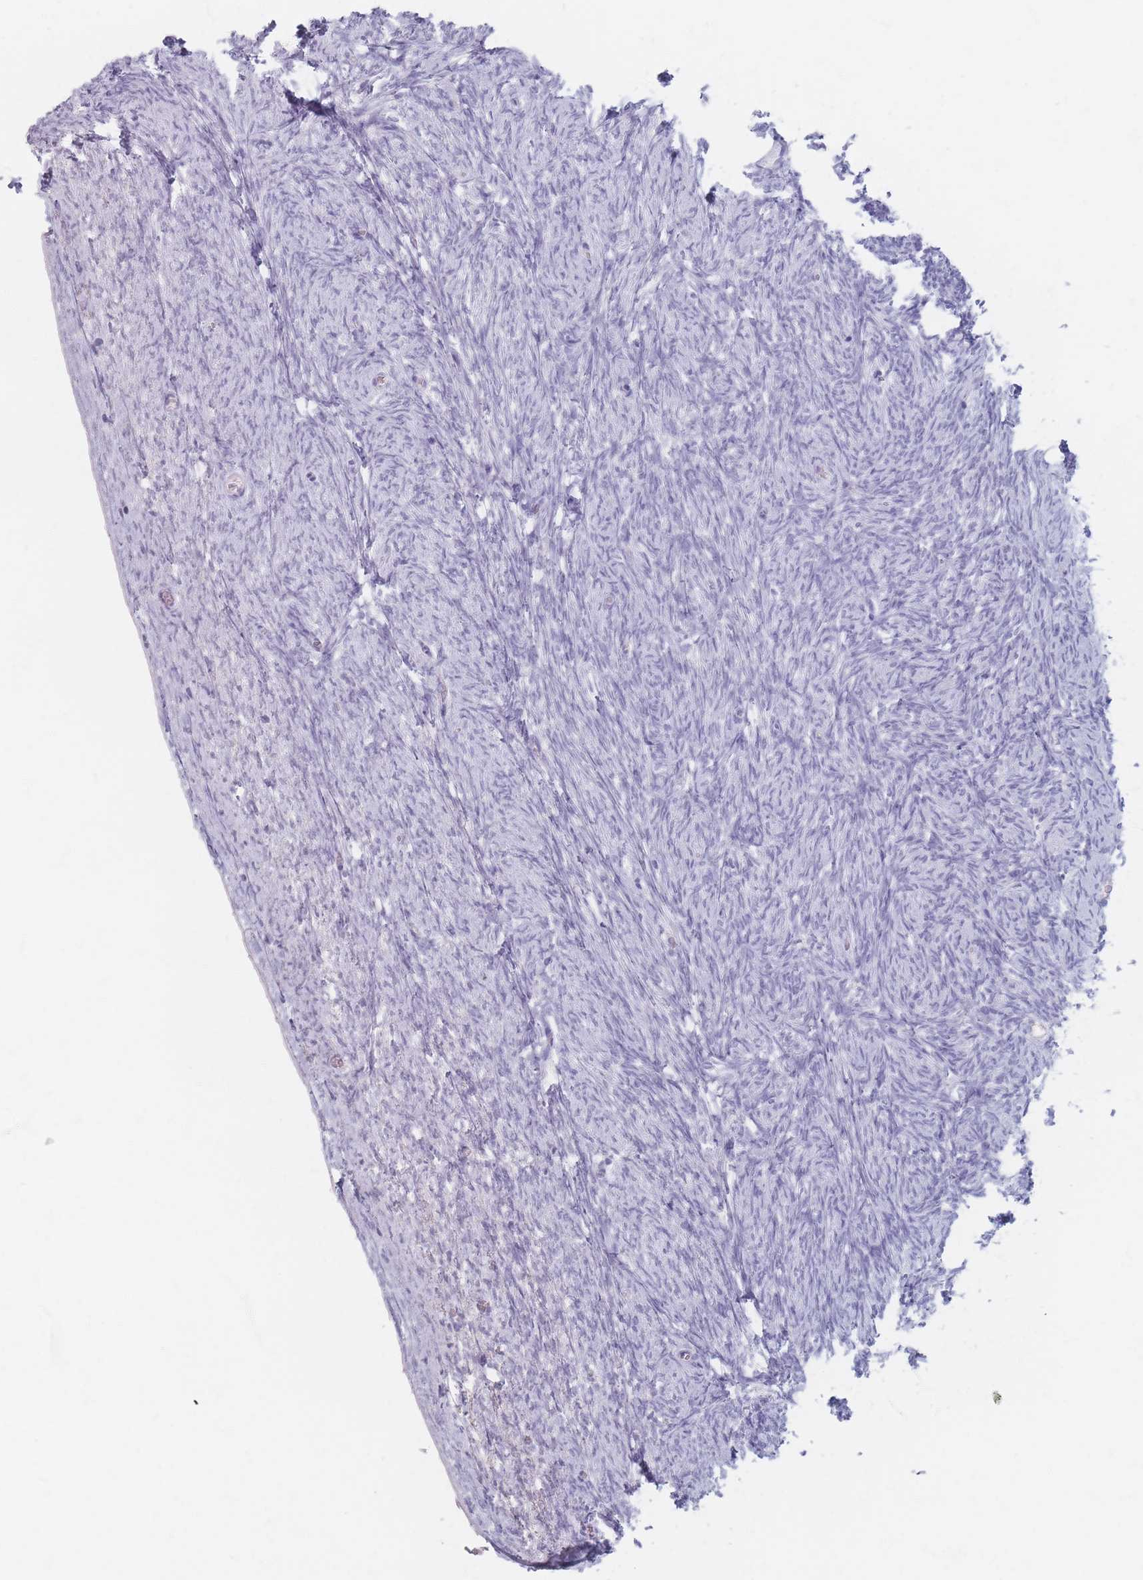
{"staining": {"intensity": "negative", "quantity": "none", "location": "none"}, "tissue": "ovary", "cell_type": "Ovarian stroma cells", "image_type": "normal", "snomed": [{"axis": "morphology", "description": "Normal tissue, NOS"}, {"axis": "topography", "description": "Ovary"}], "caption": "DAB immunohistochemical staining of unremarkable ovary reveals no significant expression in ovarian stroma cells.", "gene": "PIGM", "patient": {"sex": "female", "age": 44}}